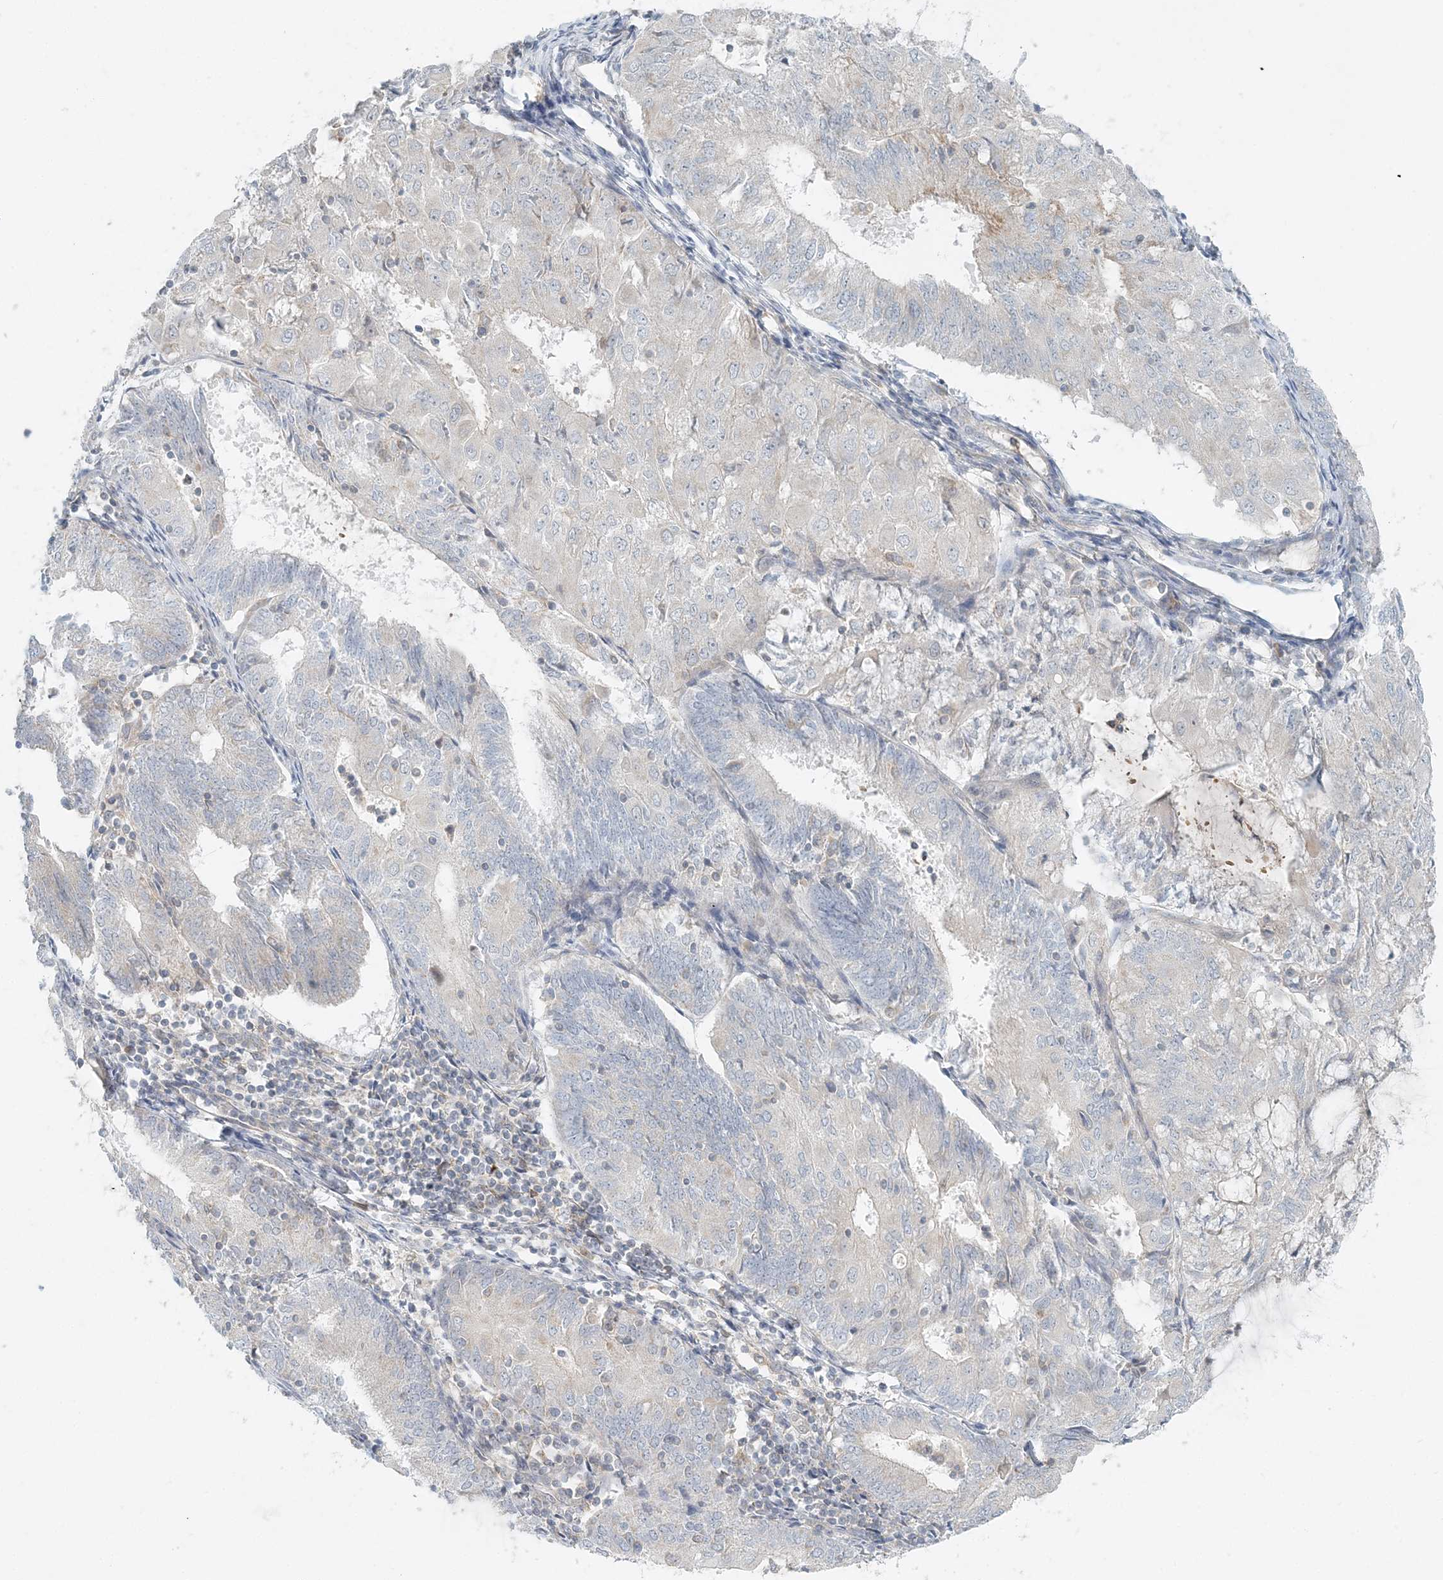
{"staining": {"intensity": "negative", "quantity": "none", "location": "none"}, "tissue": "endometrial cancer", "cell_type": "Tumor cells", "image_type": "cancer", "snomed": [{"axis": "morphology", "description": "Adenocarcinoma, NOS"}, {"axis": "topography", "description": "Endometrium"}], "caption": "This histopathology image is of endometrial cancer stained with immunohistochemistry to label a protein in brown with the nuclei are counter-stained blue. There is no staining in tumor cells.", "gene": "NAA11", "patient": {"sex": "female", "age": 81}}